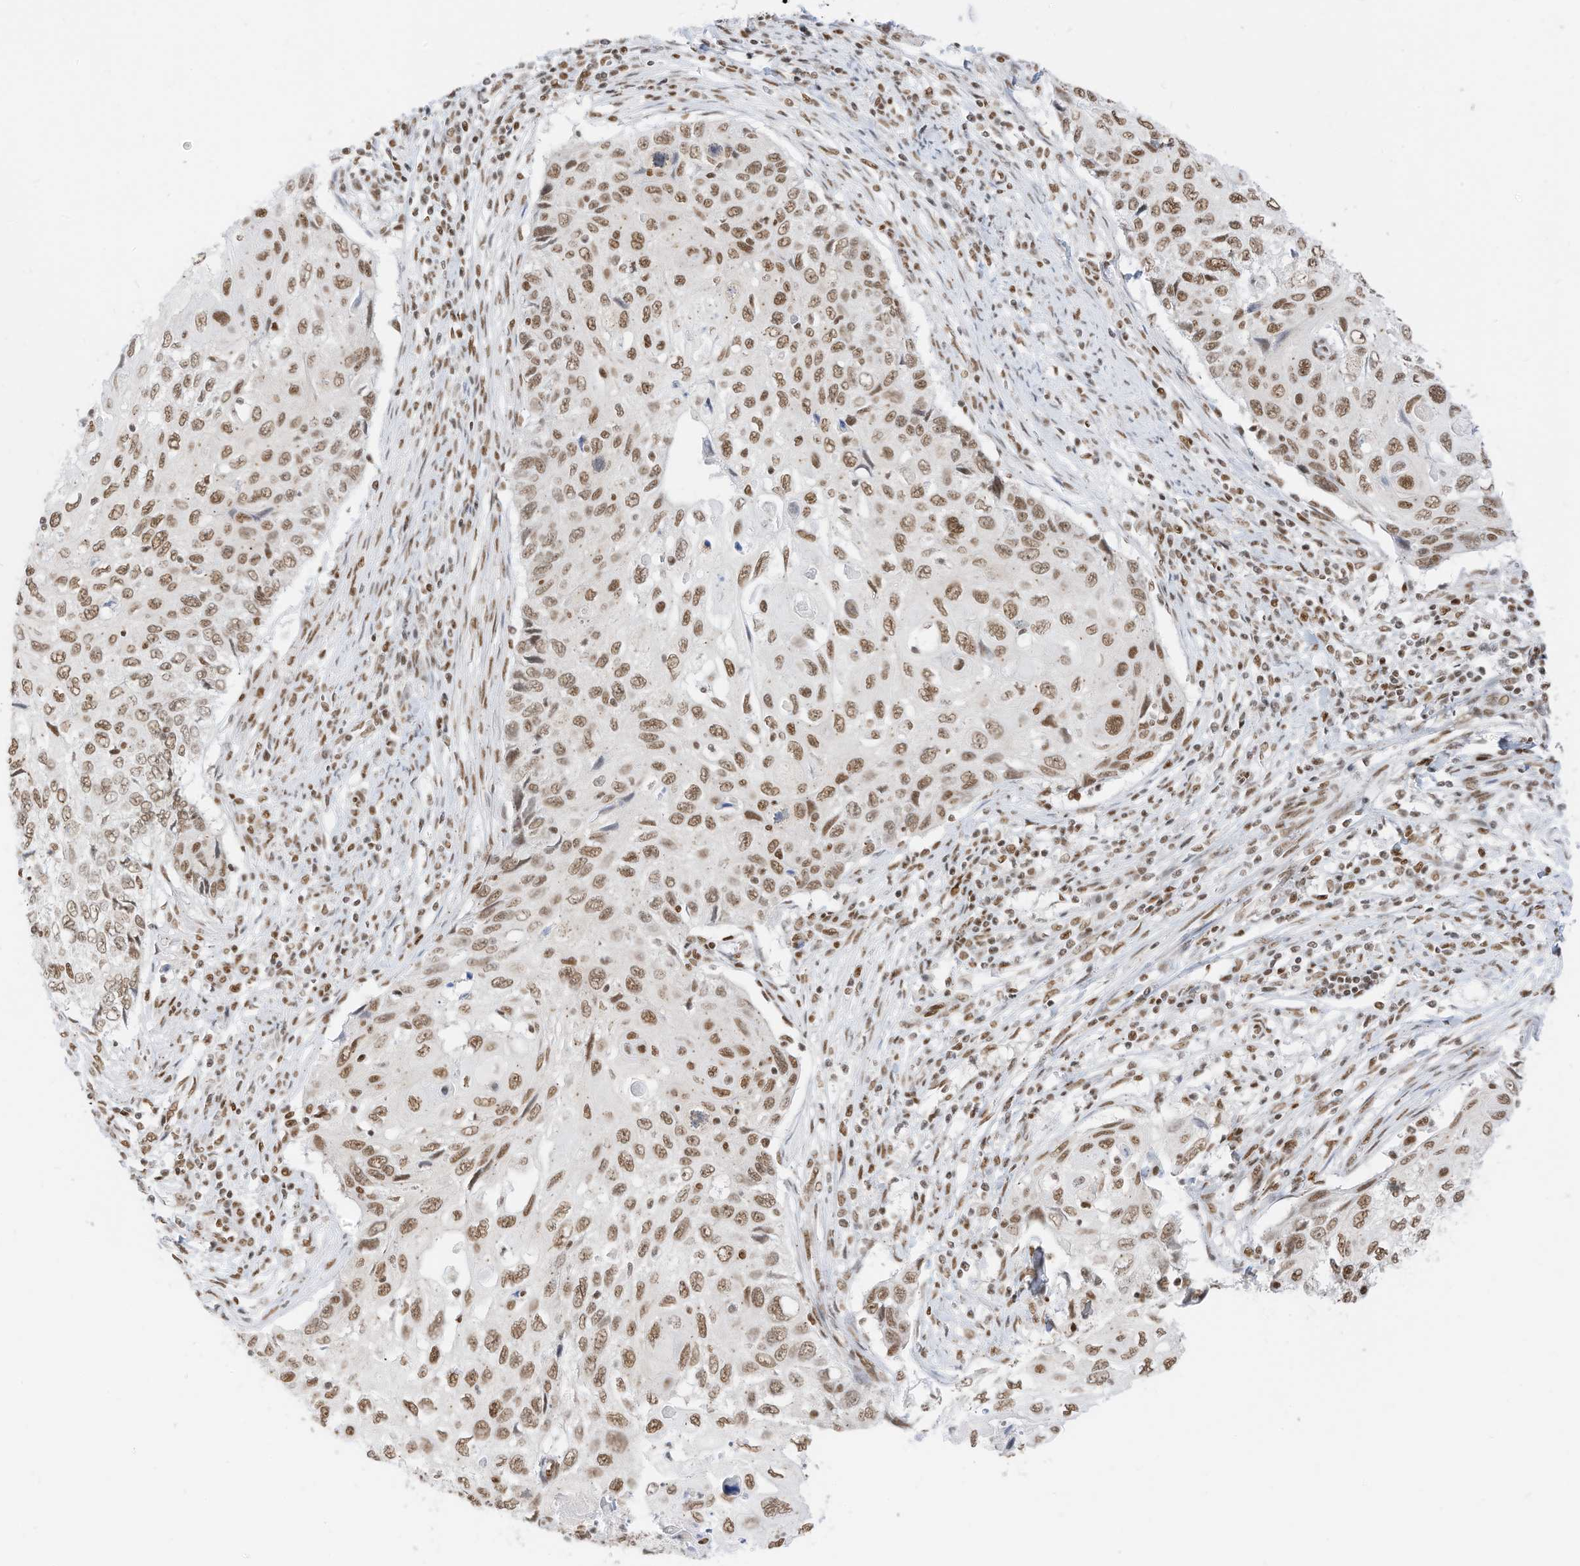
{"staining": {"intensity": "moderate", "quantity": ">75%", "location": "nuclear"}, "tissue": "cervical cancer", "cell_type": "Tumor cells", "image_type": "cancer", "snomed": [{"axis": "morphology", "description": "Squamous cell carcinoma, NOS"}, {"axis": "topography", "description": "Cervix"}], "caption": "Immunohistochemistry (IHC) histopathology image of cervical cancer stained for a protein (brown), which reveals medium levels of moderate nuclear expression in approximately >75% of tumor cells.", "gene": "SMARCA2", "patient": {"sex": "female", "age": 70}}